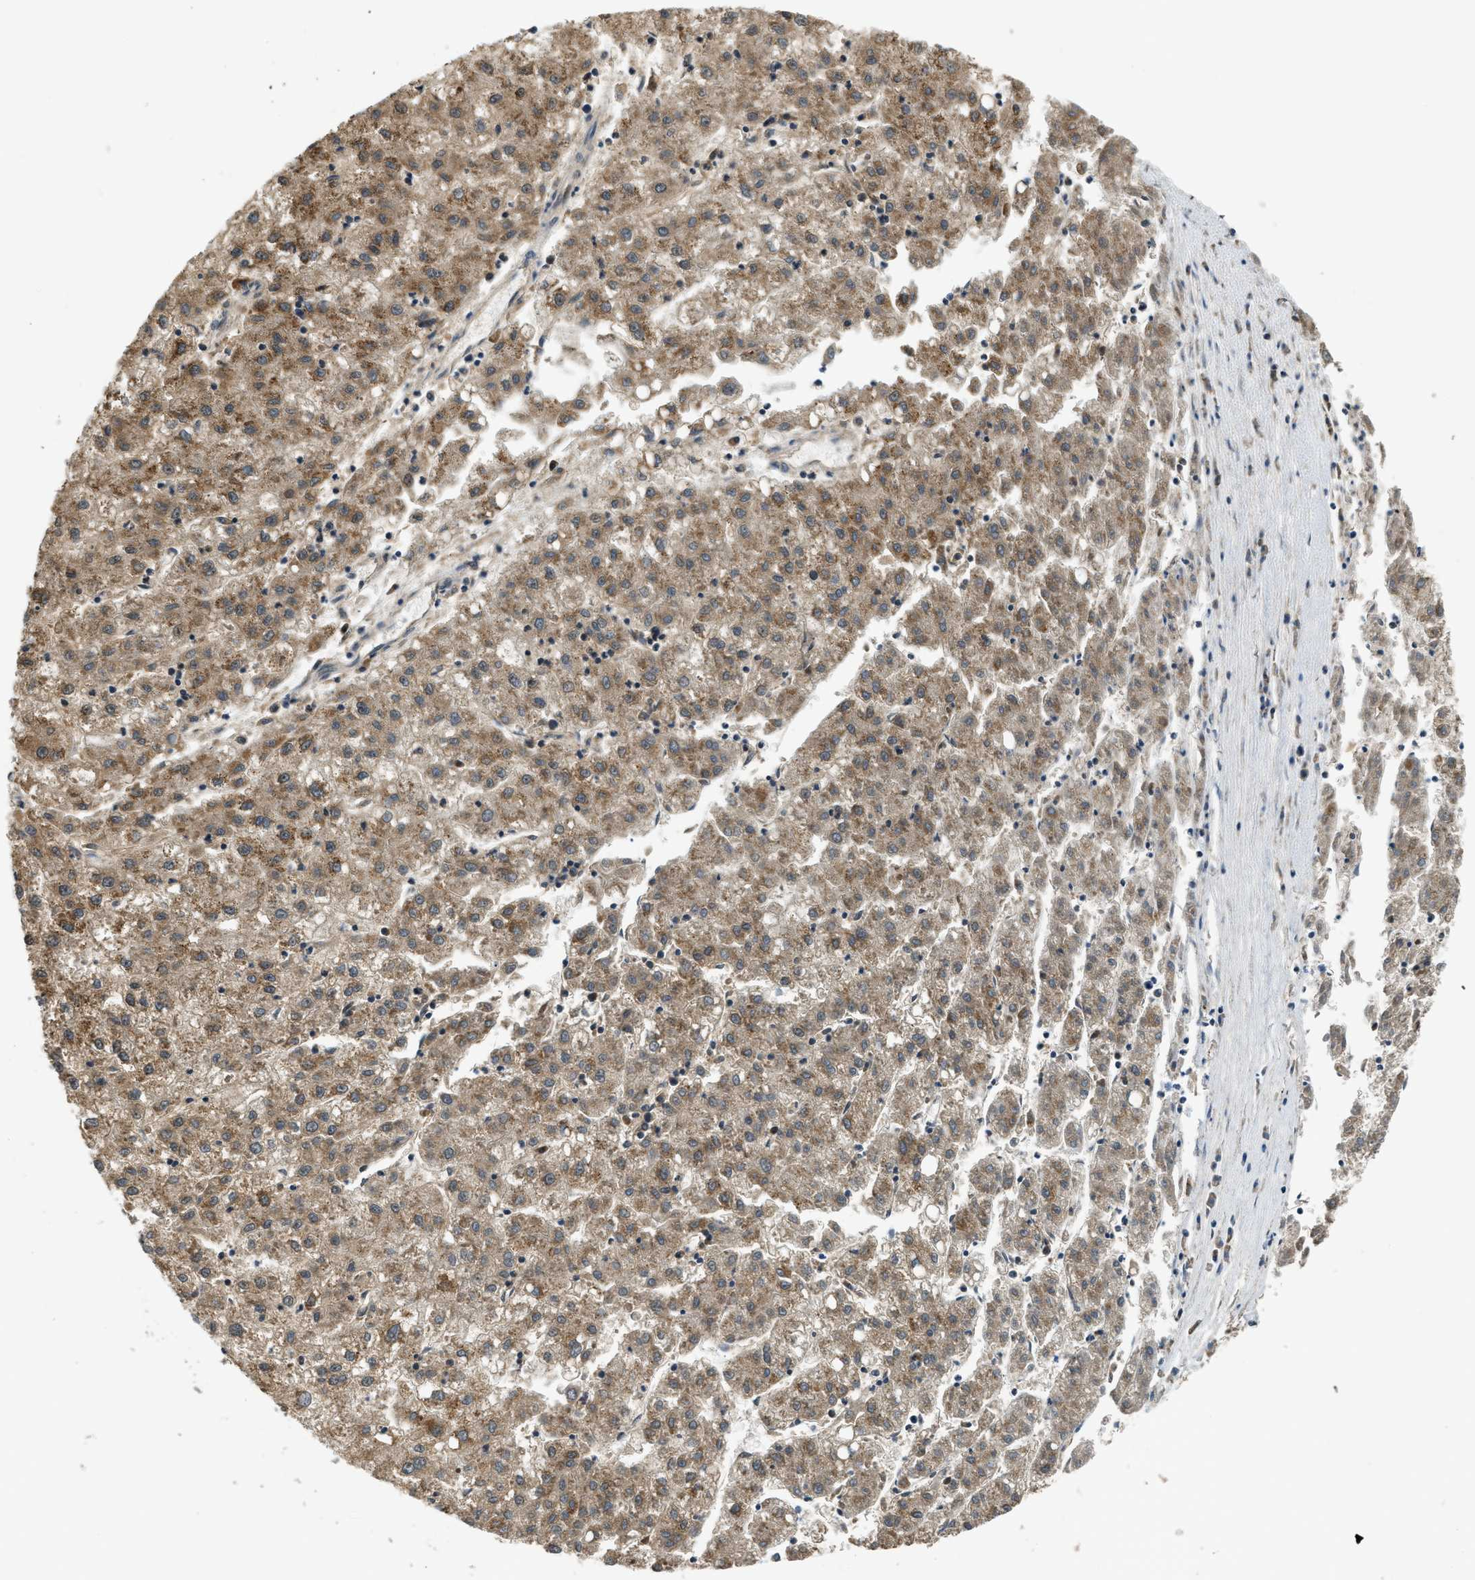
{"staining": {"intensity": "moderate", "quantity": ">75%", "location": "cytoplasmic/membranous"}, "tissue": "liver cancer", "cell_type": "Tumor cells", "image_type": "cancer", "snomed": [{"axis": "morphology", "description": "Carcinoma, Hepatocellular, NOS"}, {"axis": "topography", "description": "Liver"}], "caption": "High-magnification brightfield microscopy of liver cancer stained with DAB (3,3'-diaminobenzidine) (brown) and counterstained with hematoxylin (blue). tumor cells exhibit moderate cytoplasmic/membranous staining is identified in approximately>75% of cells.", "gene": "TRAPPC14", "patient": {"sex": "male", "age": 72}}